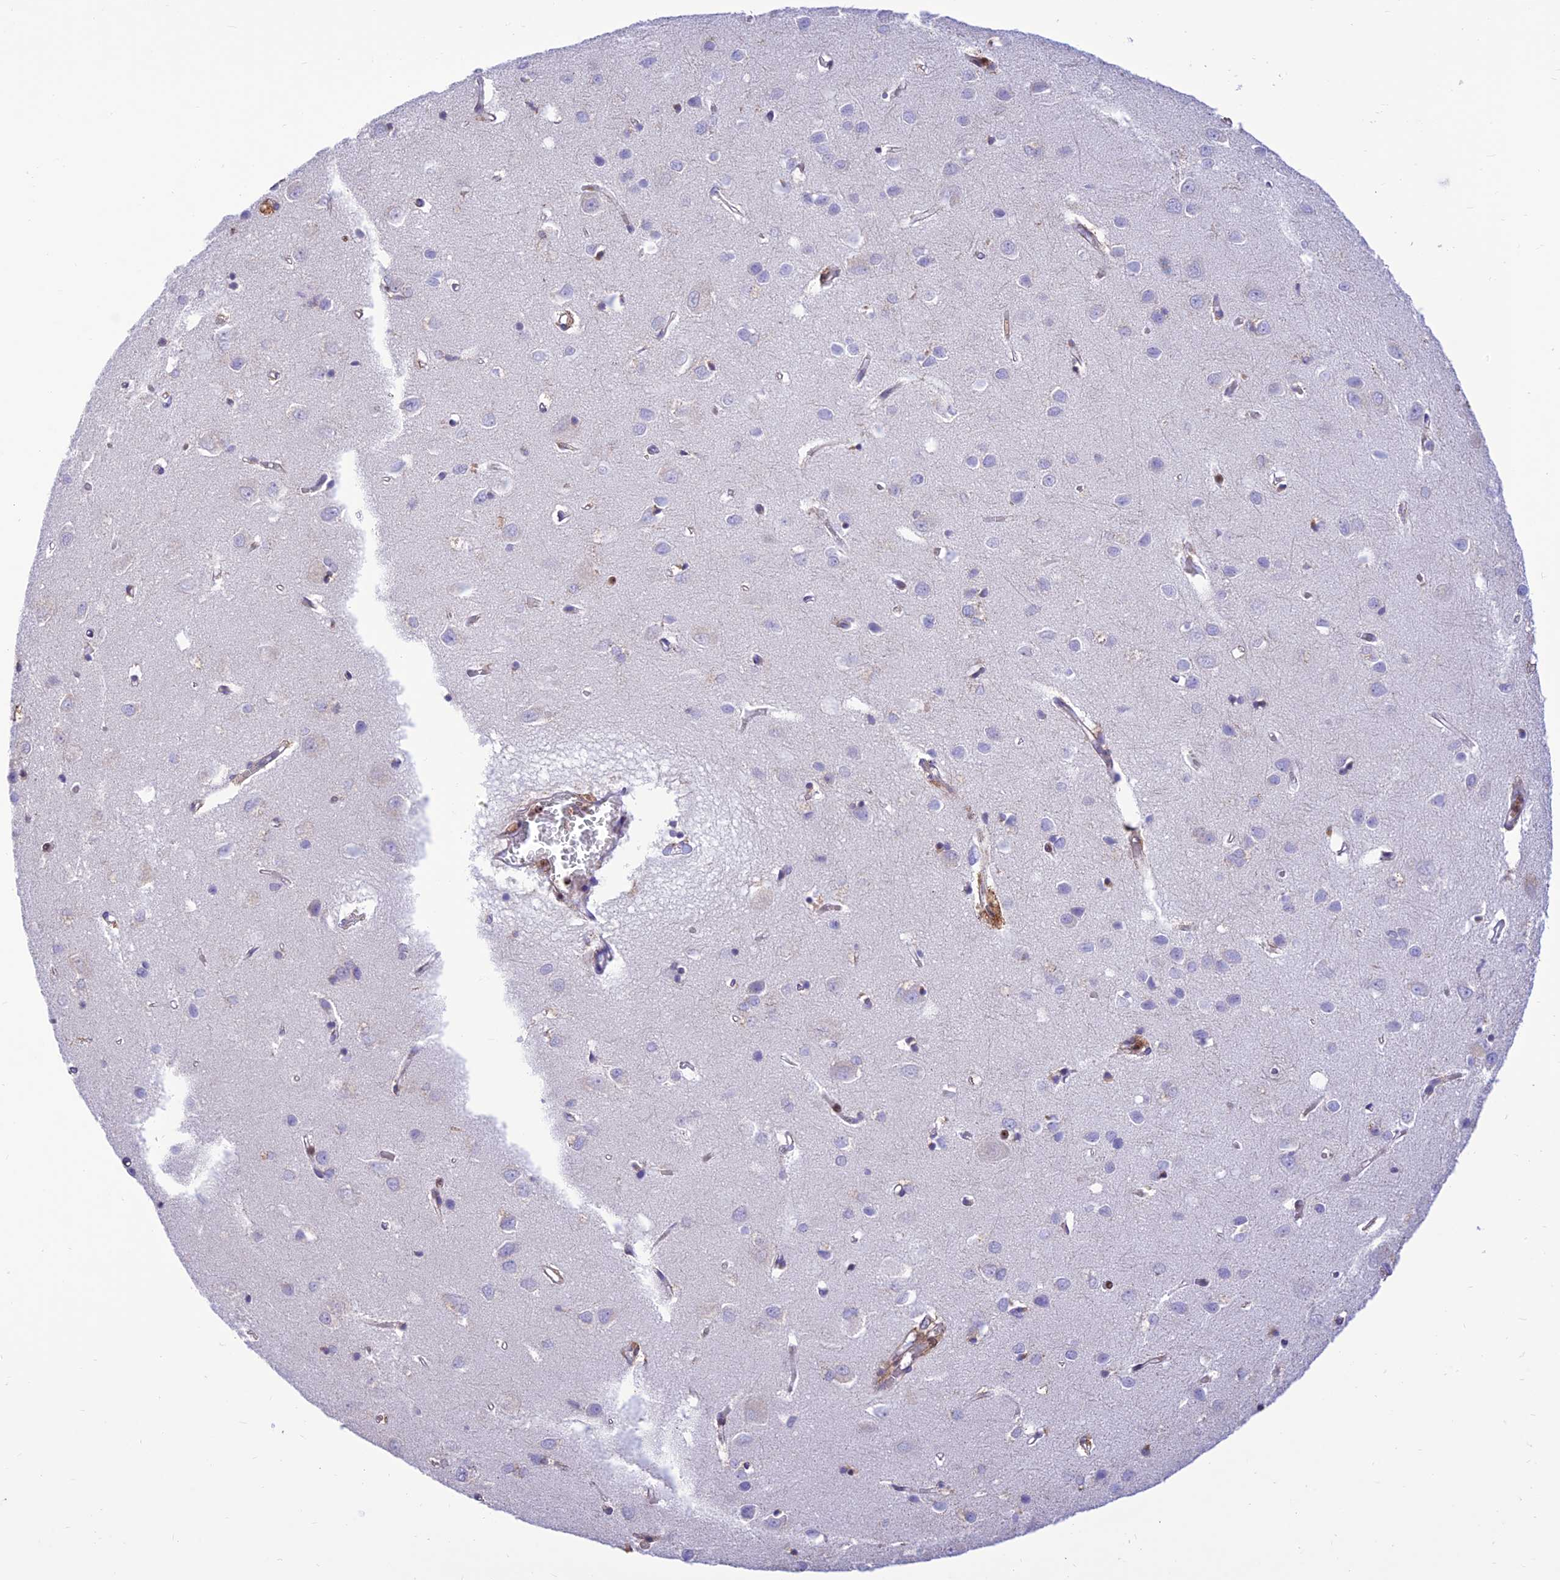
{"staining": {"intensity": "weak", "quantity": "<25%", "location": "cytoplasmic/membranous"}, "tissue": "cerebral cortex", "cell_type": "Endothelial cells", "image_type": "normal", "snomed": [{"axis": "morphology", "description": "Normal tissue, NOS"}, {"axis": "topography", "description": "Cerebral cortex"}], "caption": "Photomicrograph shows no significant protein positivity in endothelial cells of unremarkable cerebral cortex. (DAB IHC visualized using brightfield microscopy, high magnification).", "gene": "FAM186B", "patient": {"sex": "female", "age": 64}}